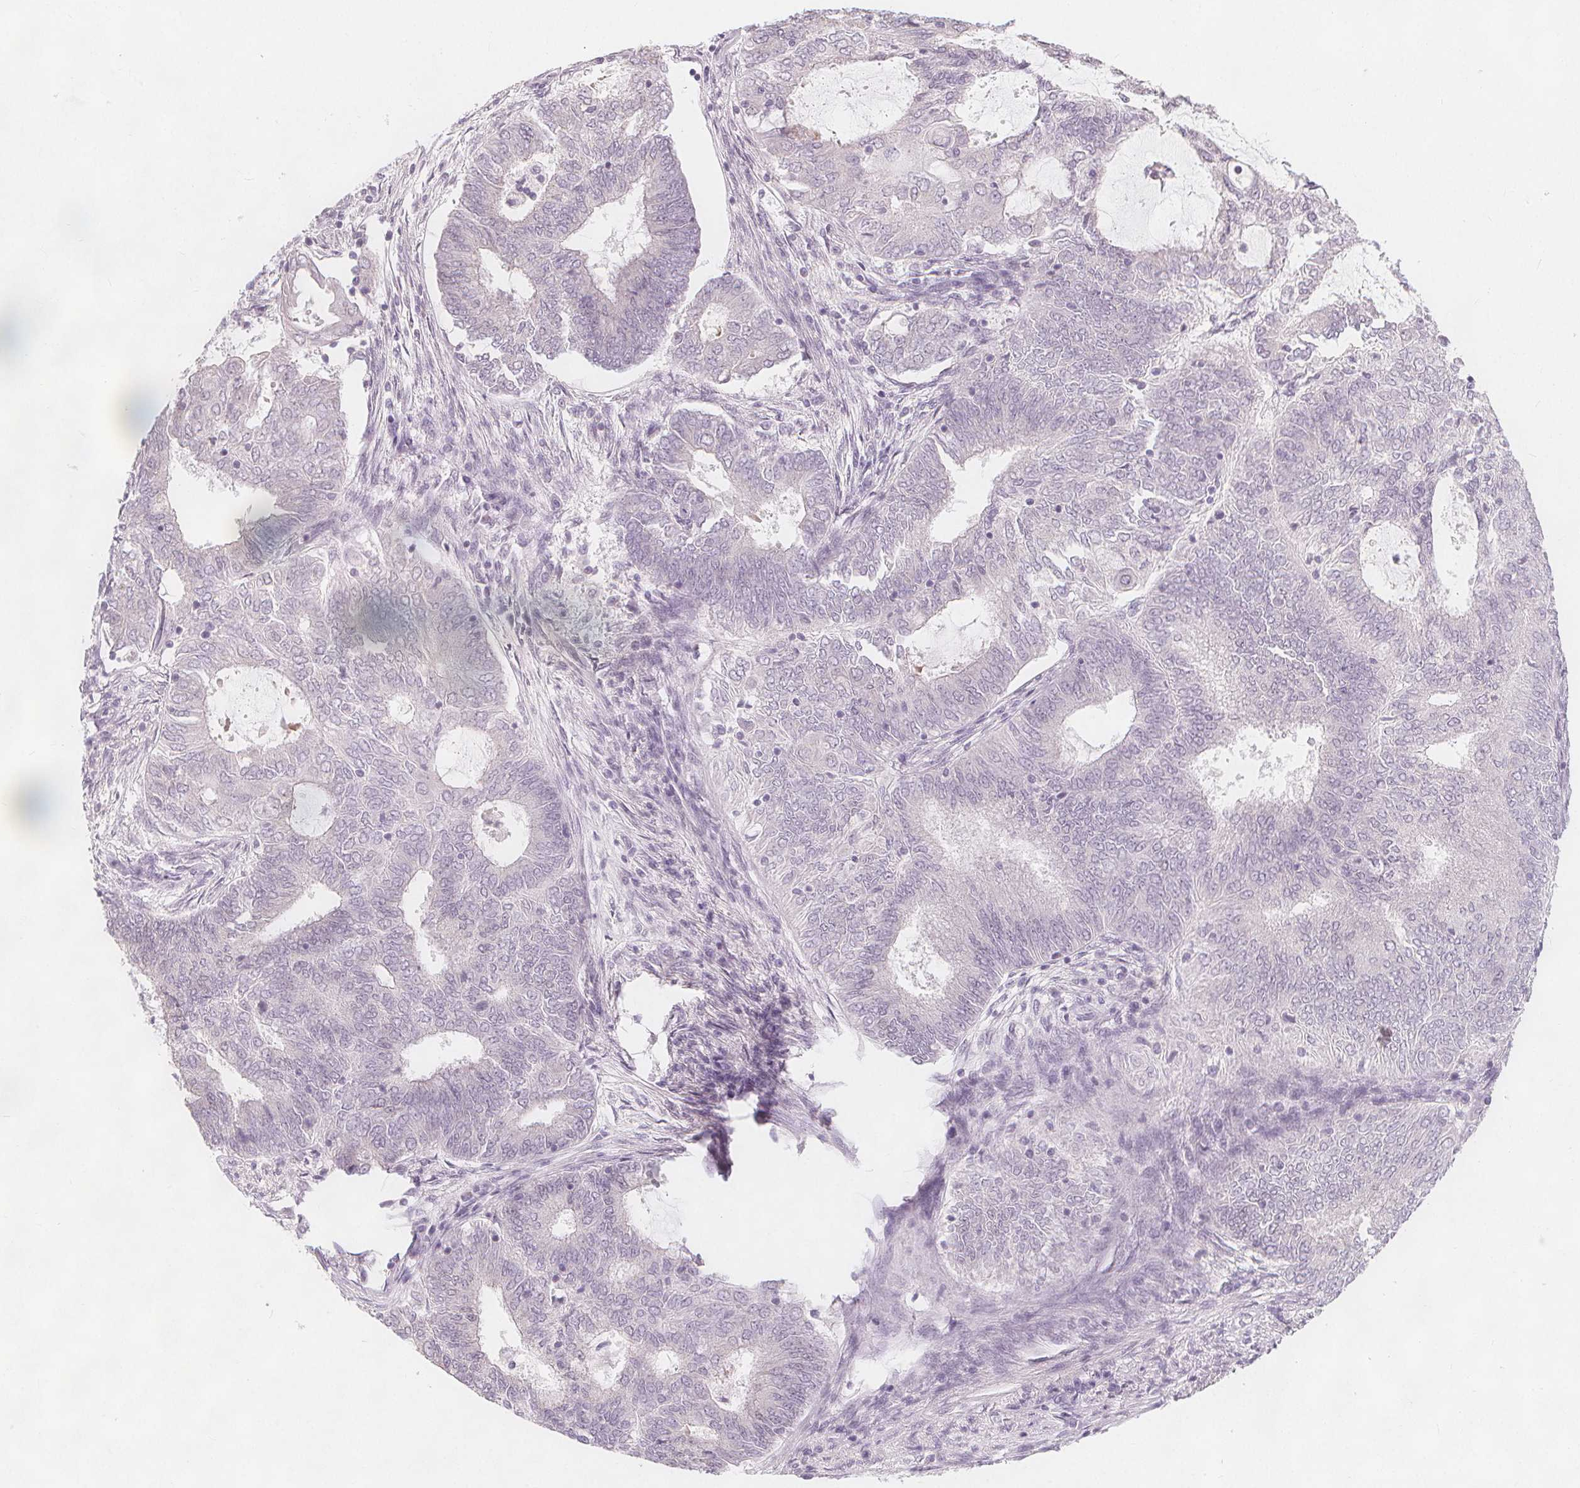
{"staining": {"intensity": "weak", "quantity": "<25%", "location": "nuclear"}, "tissue": "endometrial cancer", "cell_type": "Tumor cells", "image_type": "cancer", "snomed": [{"axis": "morphology", "description": "Adenocarcinoma, NOS"}, {"axis": "topography", "description": "Endometrium"}], "caption": "DAB (3,3'-diaminobenzidine) immunohistochemical staining of endometrial cancer (adenocarcinoma) reveals no significant positivity in tumor cells. The staining was performed using DAB to visualize the protein expression in brown, while the nuclei were stained in blue with hematoxylin (Magnification: 20x).", "gene": "TIPIN", "patient": {"sex": "female", "age": 62}}